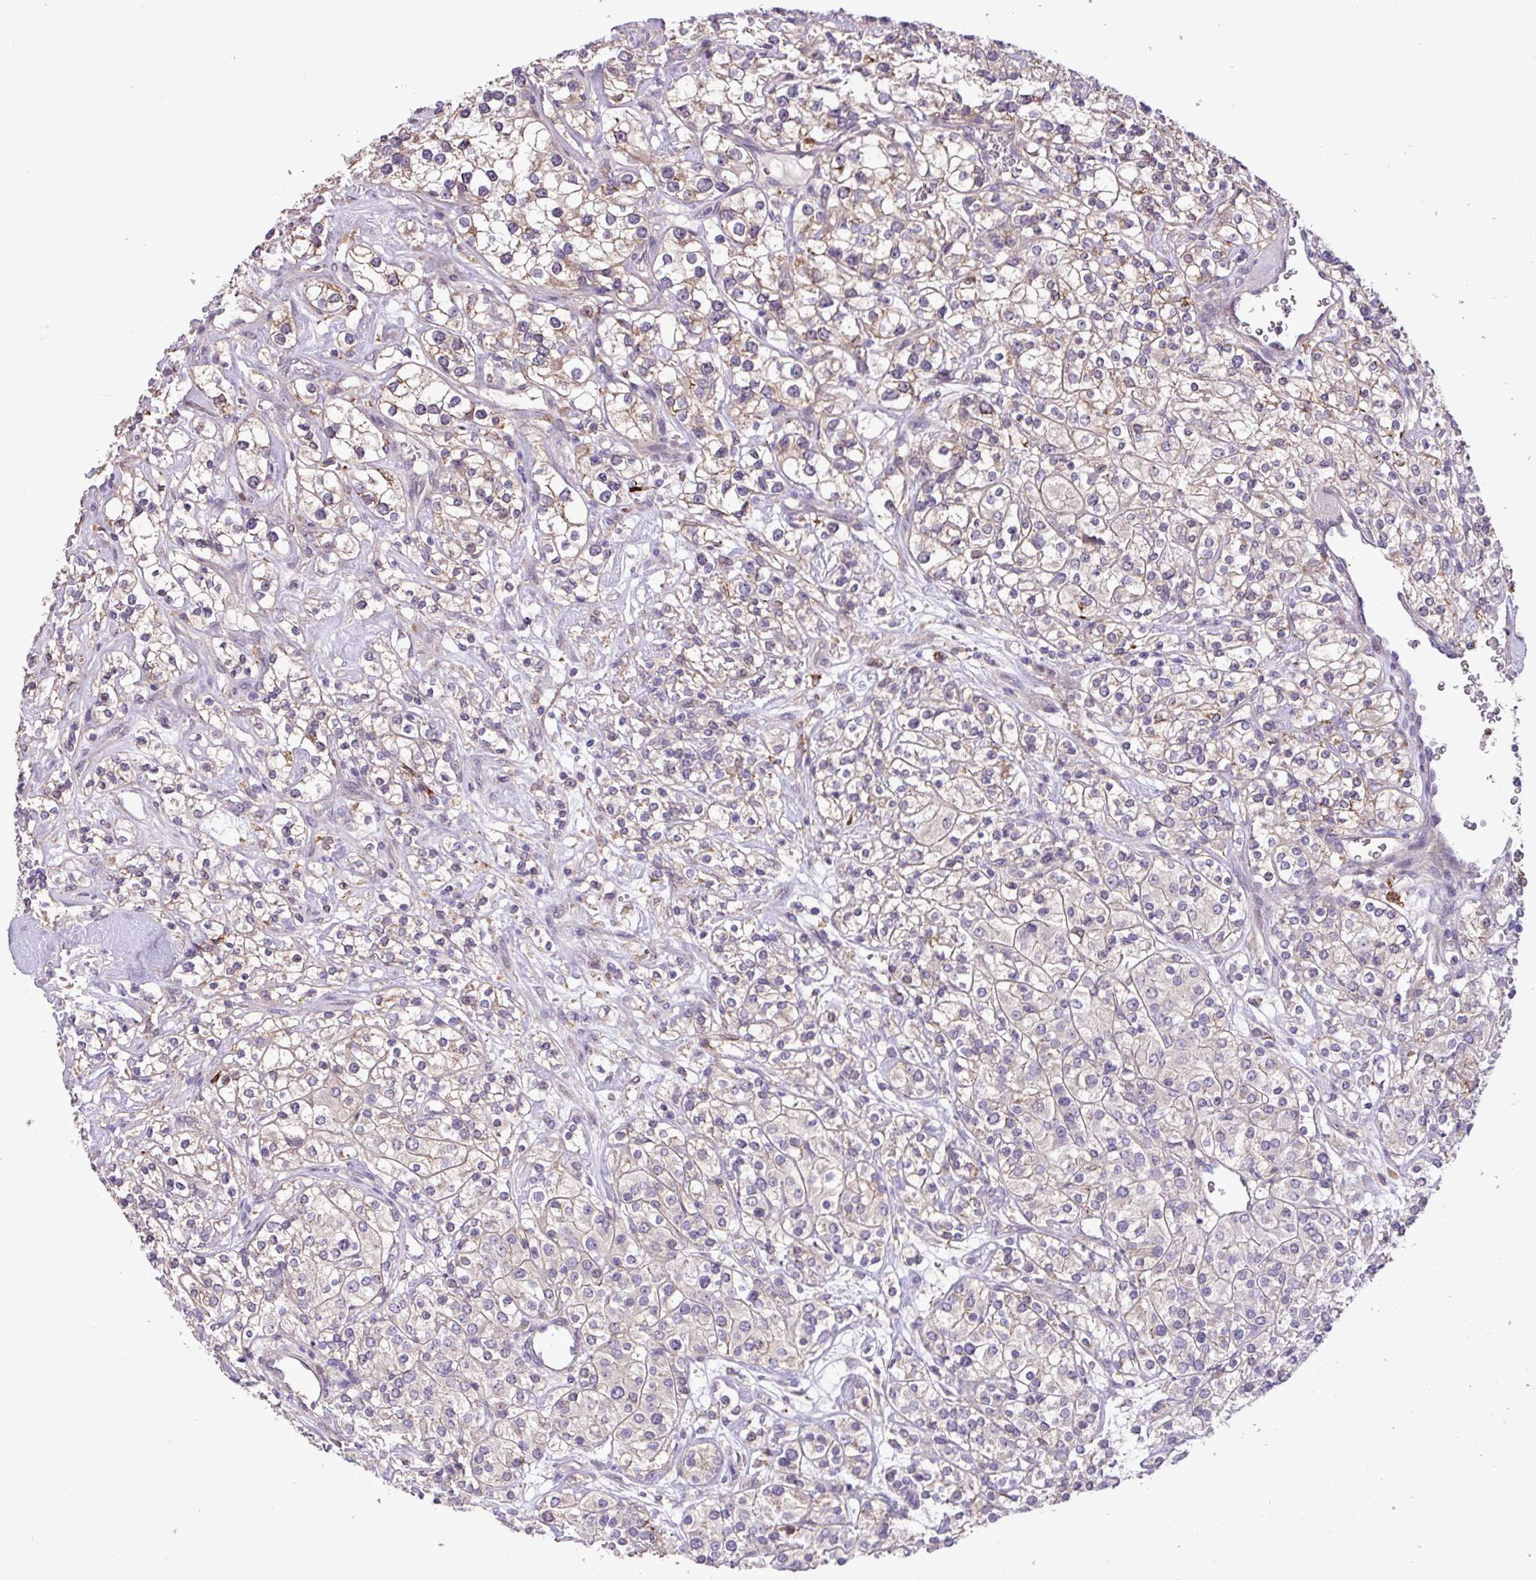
{"staining": {"intensity": "weak", "quantity": "<25%", "location": "cytoplasmic/membranous"}, "tissue": "renal cancer", "cell_type": "Tumor cells", "image_type": "cancer", "snomed": [{"axis": "morphology", "description": "Adenocarcinoma, NOS"}, {"axis": "topography", "description": "Kidney"}], "caption": "Tumor cells are negative for protein expression in human adenocarcinoma (renal).", "gene": "RPP25L", "patient": {"sex": "male", "age": 77}}